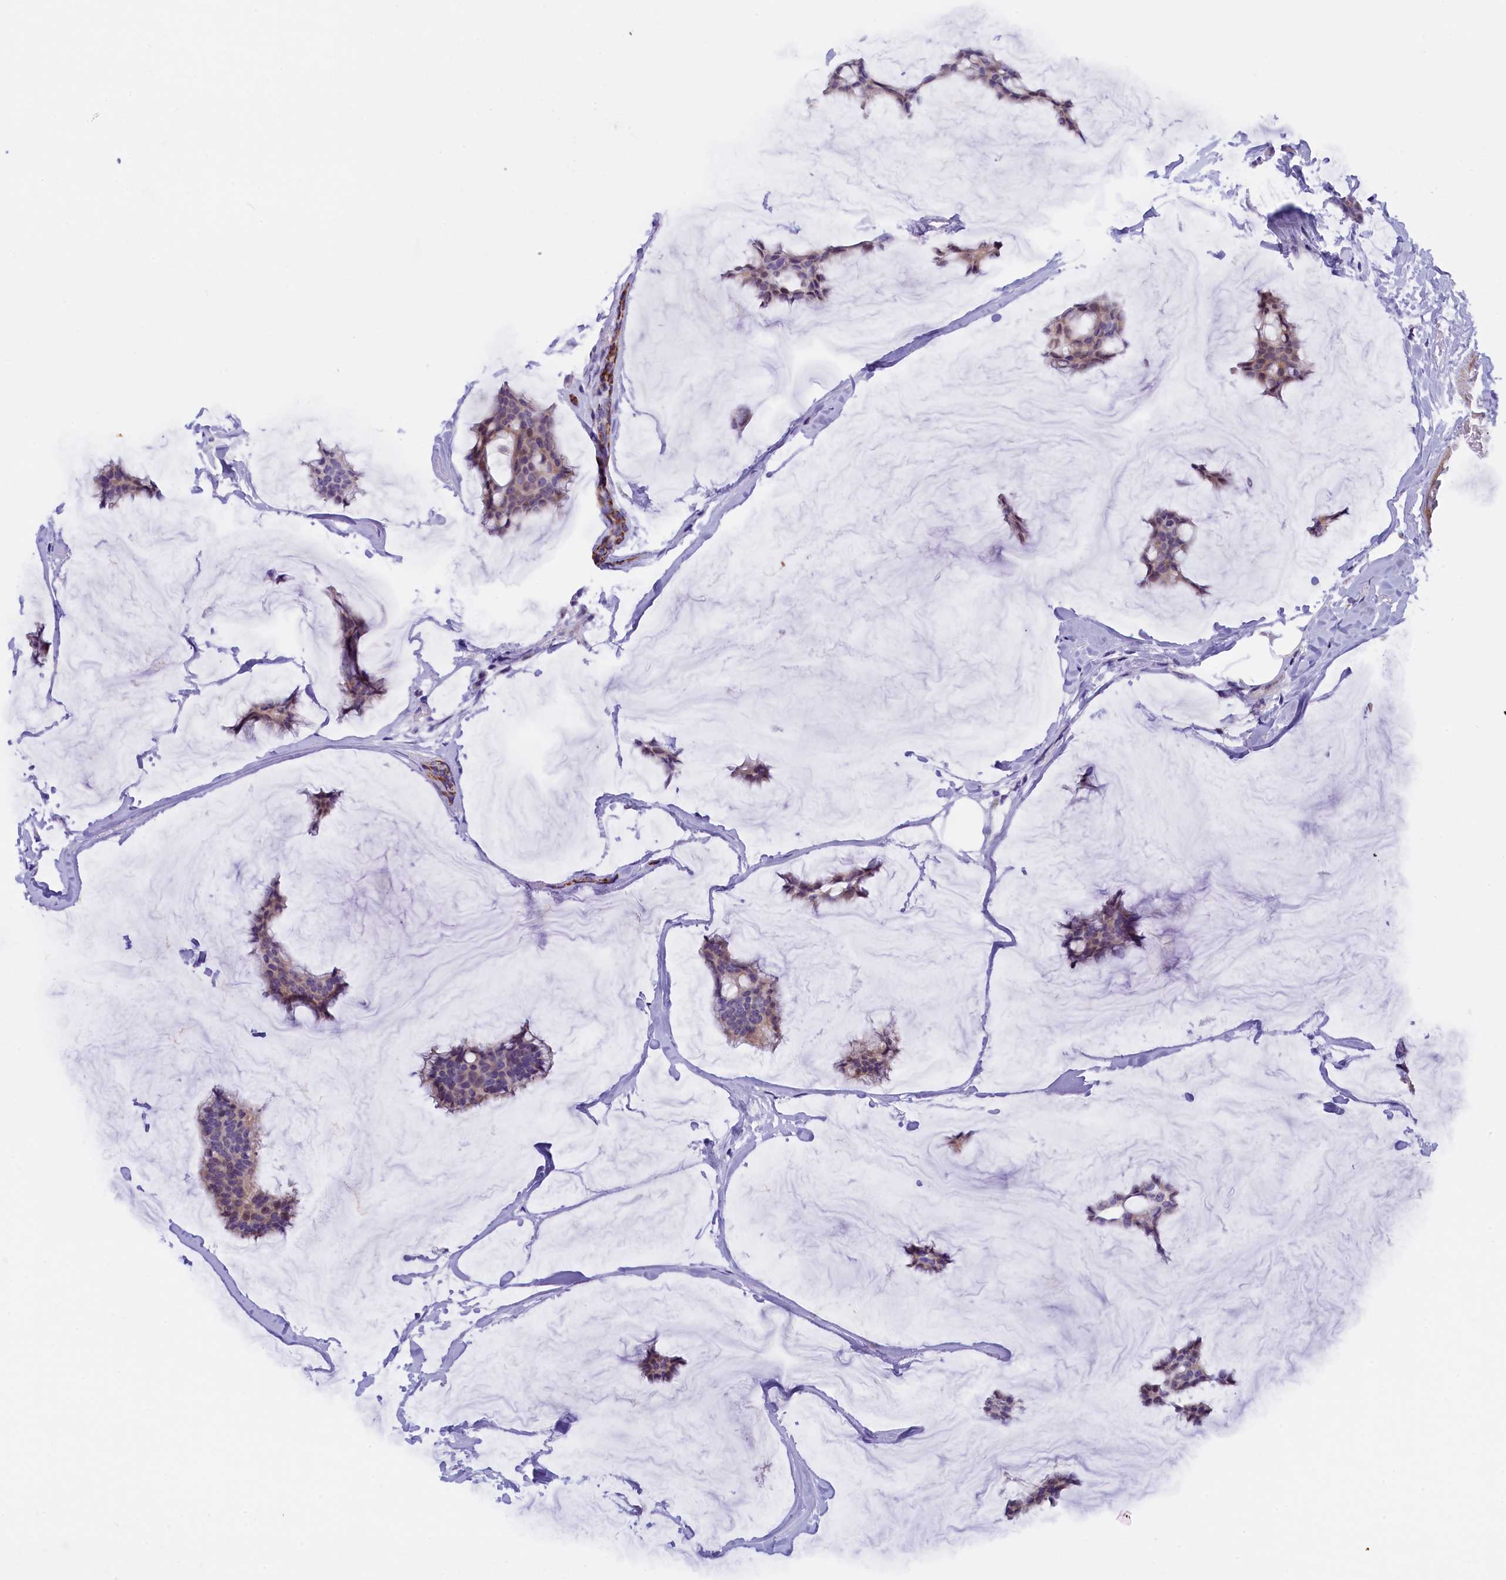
{"staining": {"intensity": "weak", "quantity": "<25%", "location": "nuclear"}, "tissue": "breast cancer", "cell_type": "Tumor cells", "image_type": "cancer", "snomed": [{"axis": "morphology", "description": "Duct carcinoma"}, {"axis": "topography", "description": "Breast"}], "caption": "The histopathology image displays no significant positivity in tumor cells of invasive ductal carcinoma (breast). (Brightfield microscopy of DAB immunohistochemistry at high magnification).", "gene": "RTTN", "patient": {"sex": "female", "age": 93}}